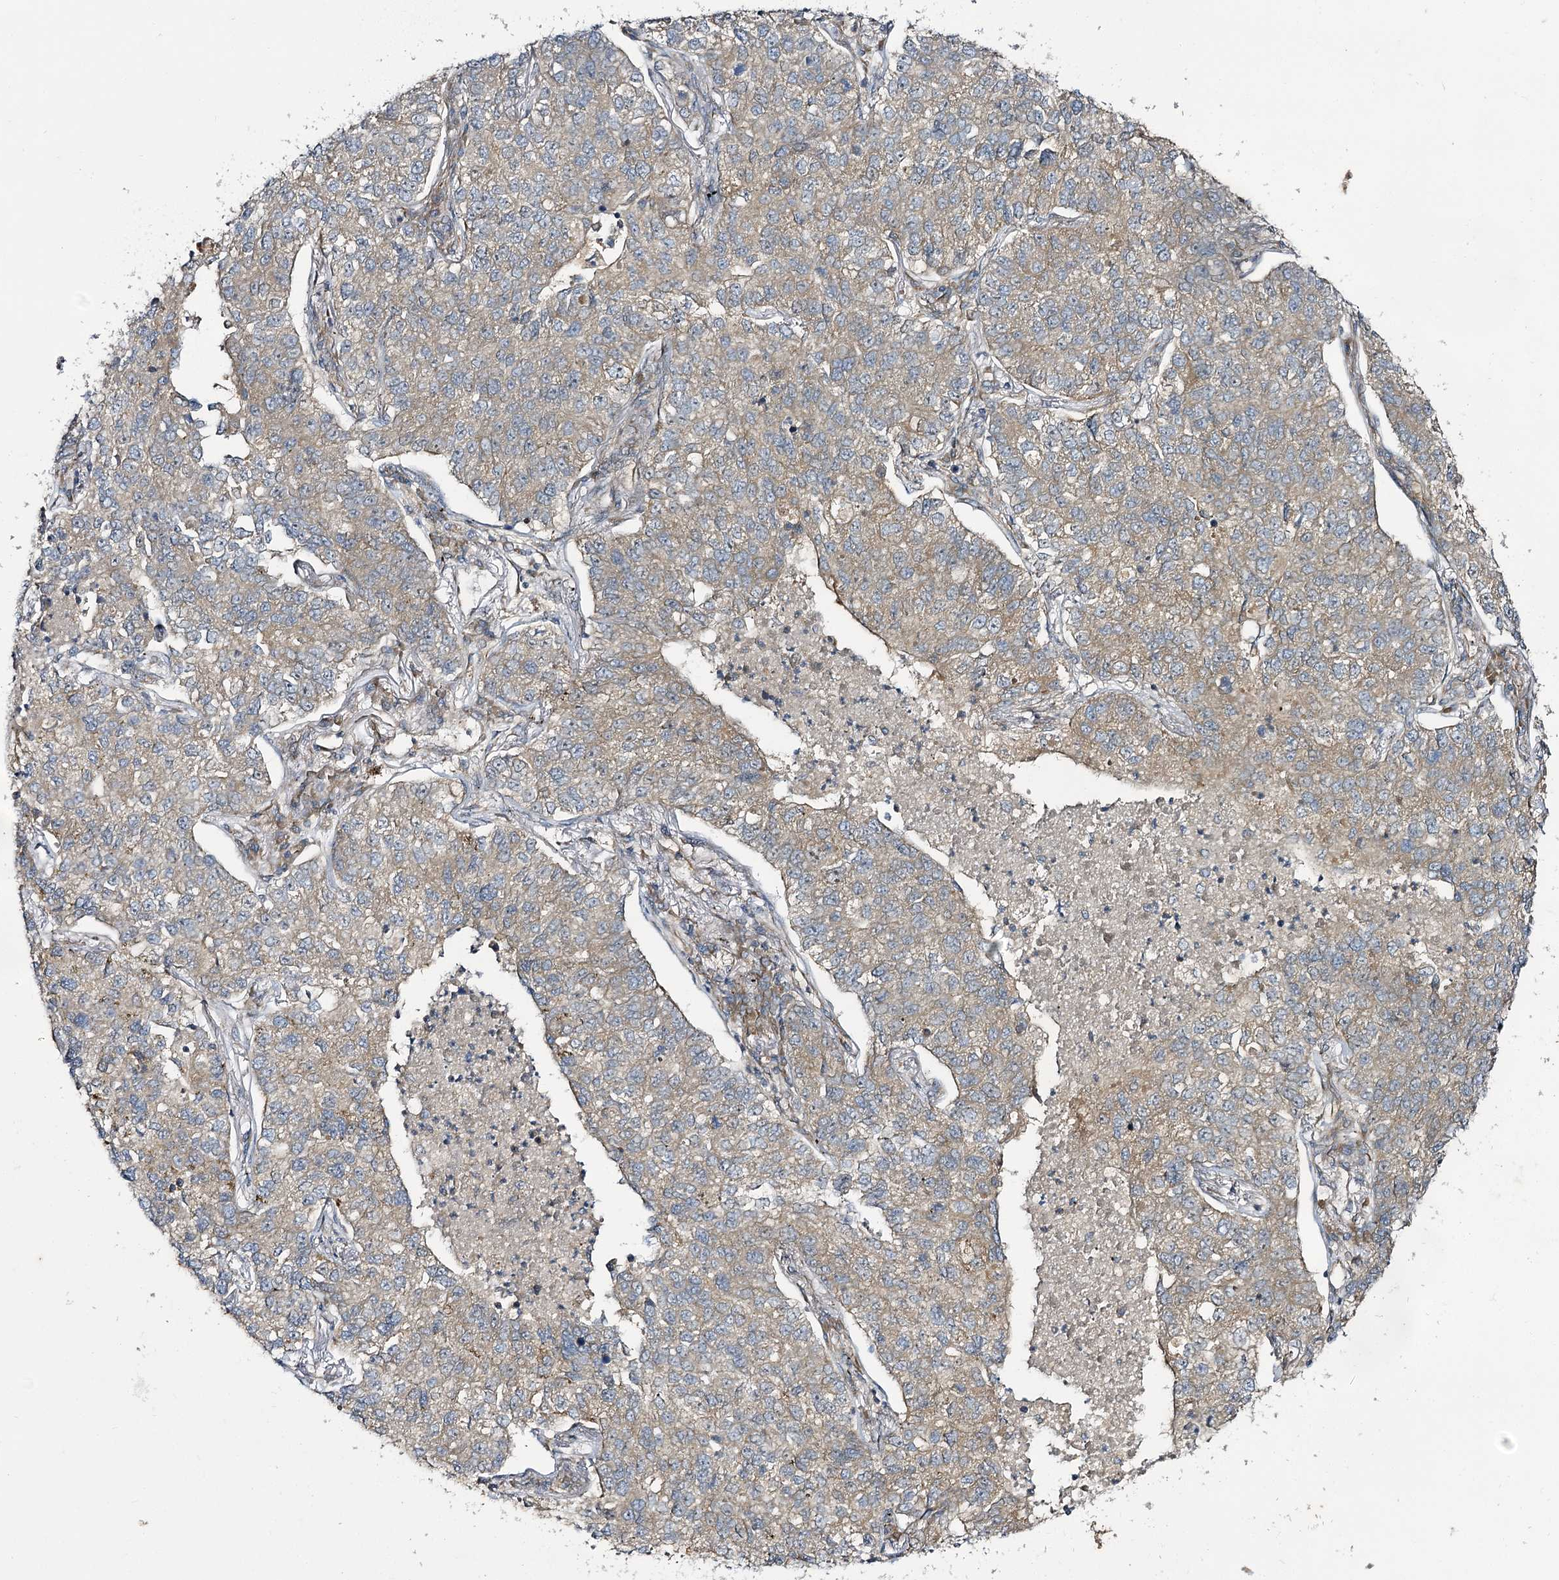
{"staining": {"intensity": "moderate", "quantity": ">75%", "location": "cytoplasmic/membranous"}, "tissue": "lung cancer", "cell_type": "Tumor cells", "image_type": "cancer", "snomed": [{"axis": "morphology", "description": "Adenocarcinoma, NOS"}, {"axis": "topography", "description": "Lung"}], "caption": "Adenocarcinoma (lung) tissue reveals moderate cytoplasmic/membranous expression in approximately >75% of tumor cells", "gene": "C11orf80", "patient": {"sex": "male", "age": 49}}